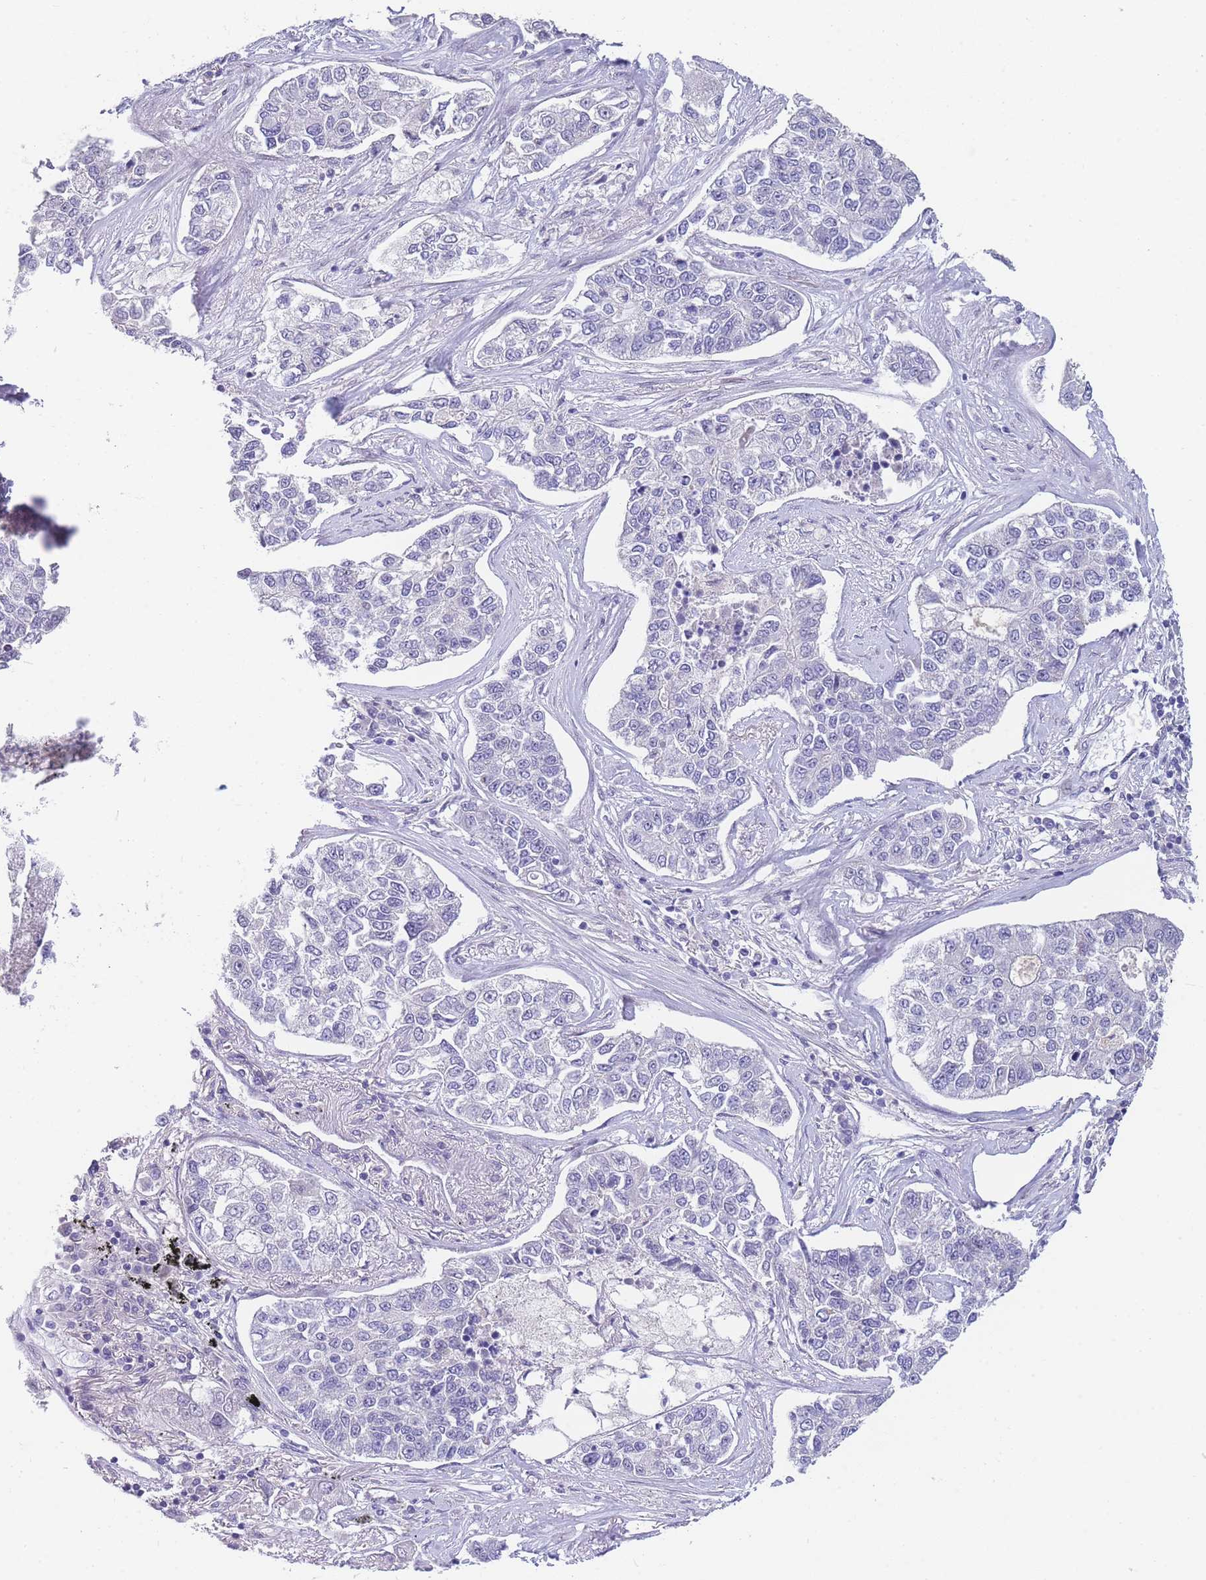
{"staining": {"intensity": "negative", "quantity": "none", "location": "none"}, "tissue": "lung cancer", "cell_type": "Tumor cells", "image_type": "cancer", "snomed": [{"axis": "morphology", "description": "Adenocarcinoma, NOS"}, {"axis": "topography", "description": "Lung"}], "caption": "Immunohistochemistry (IHC) photomicrograph of human adenocarcinoma (lung) stained for a protein (brown), which exhibits no staining in tumor cells.", "gene": "SHCBP1", "patient": {"sex": "male", "age": 49}}